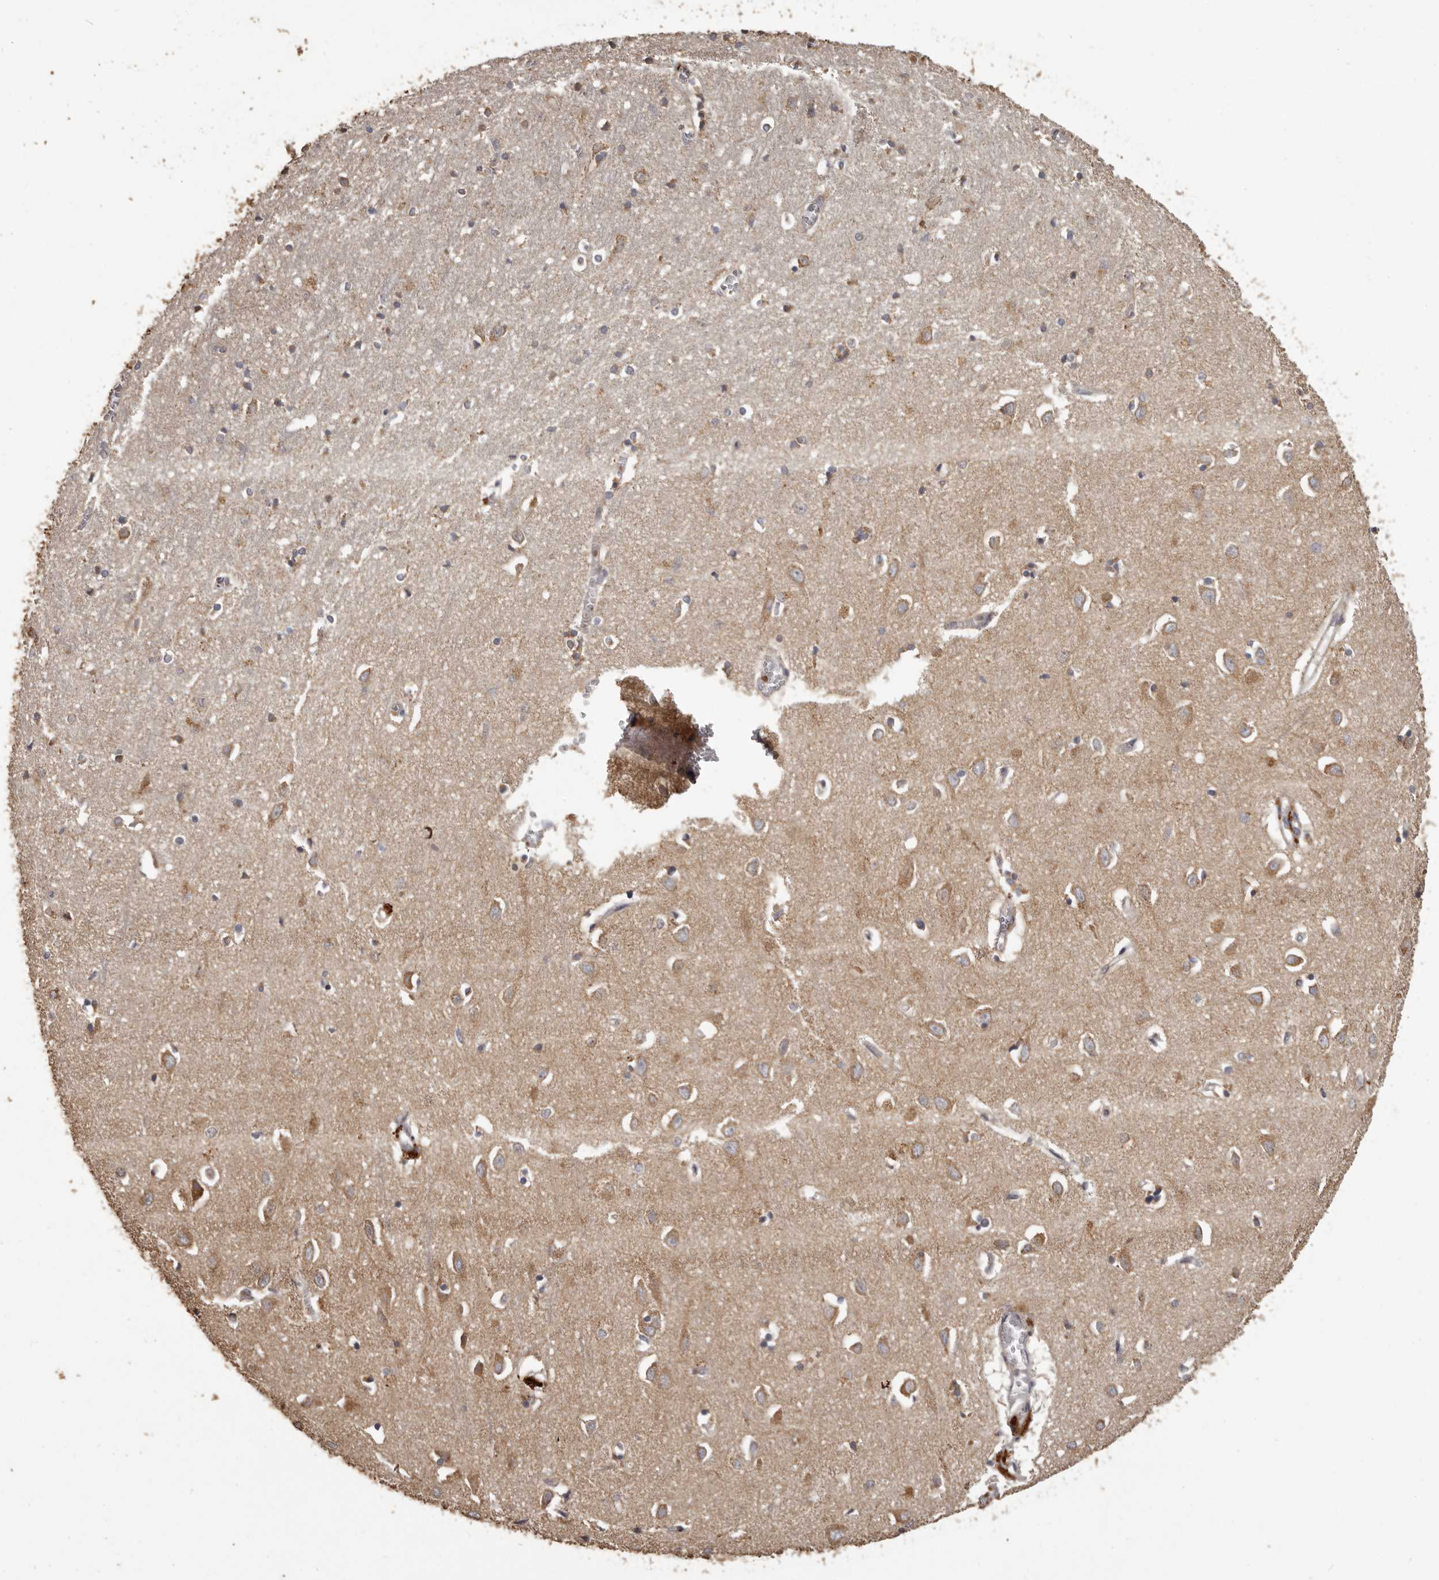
{"staining": {"intensity": "negative", "quantity": "none", "location": "none"}, "tissue": "cerebral cortex", "cell_type": "Endothelial cells", "image_type": "normal", "snomed": [{"axis": "morphology", "description": "Normal tissue, NOS"}, {"axis": "topography", "description": "Cerebral cortex"}], "caption": "DAB (3,3'-diaminobenzidine) immunohistochemical staining of unremarkable cerebral cortex demonstrates no significant expression in endothelial cells.", "gene": "MGAT5", "patient": {"sex": "female", "age": 64}}